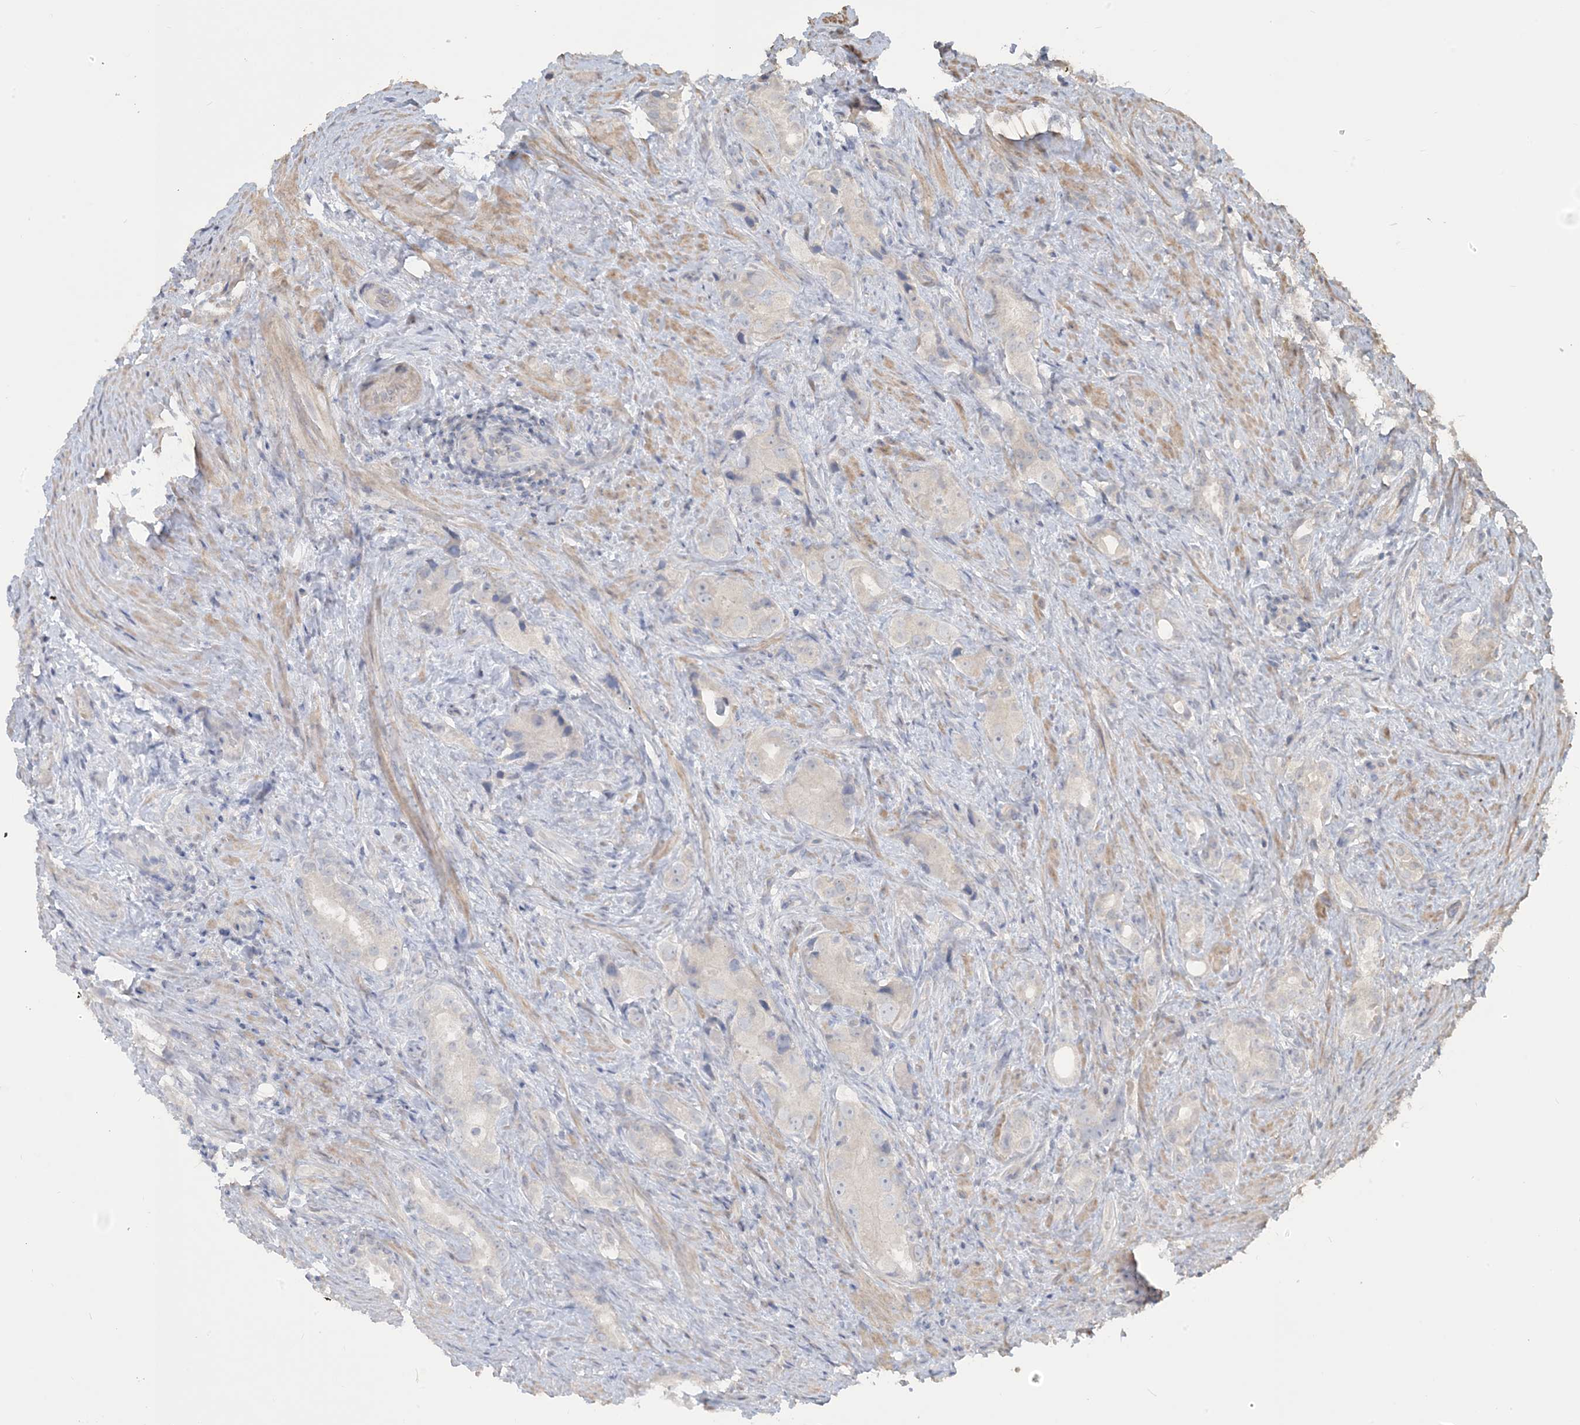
{"staining": {"intensity": "negative", "quantity": "none", "location": "none"}, "tissue": "prostate cancer", "cell_type": "Tumor cells", "image_type": "cancer", "snomed": [{"axis": "morphology", "description": "Adenocarcinoma, Low grade"}, {"axis": "topography", "description": "Prostate"}], "caption": "High power microscopy histopathology image of an immunohistochemistry image of prostate cancer, revealing no significant positivity in tumor cells. Nuclei are stained in blue.", "gene": "NPHS2", "patient": {"sex": "male", "age": 71}}